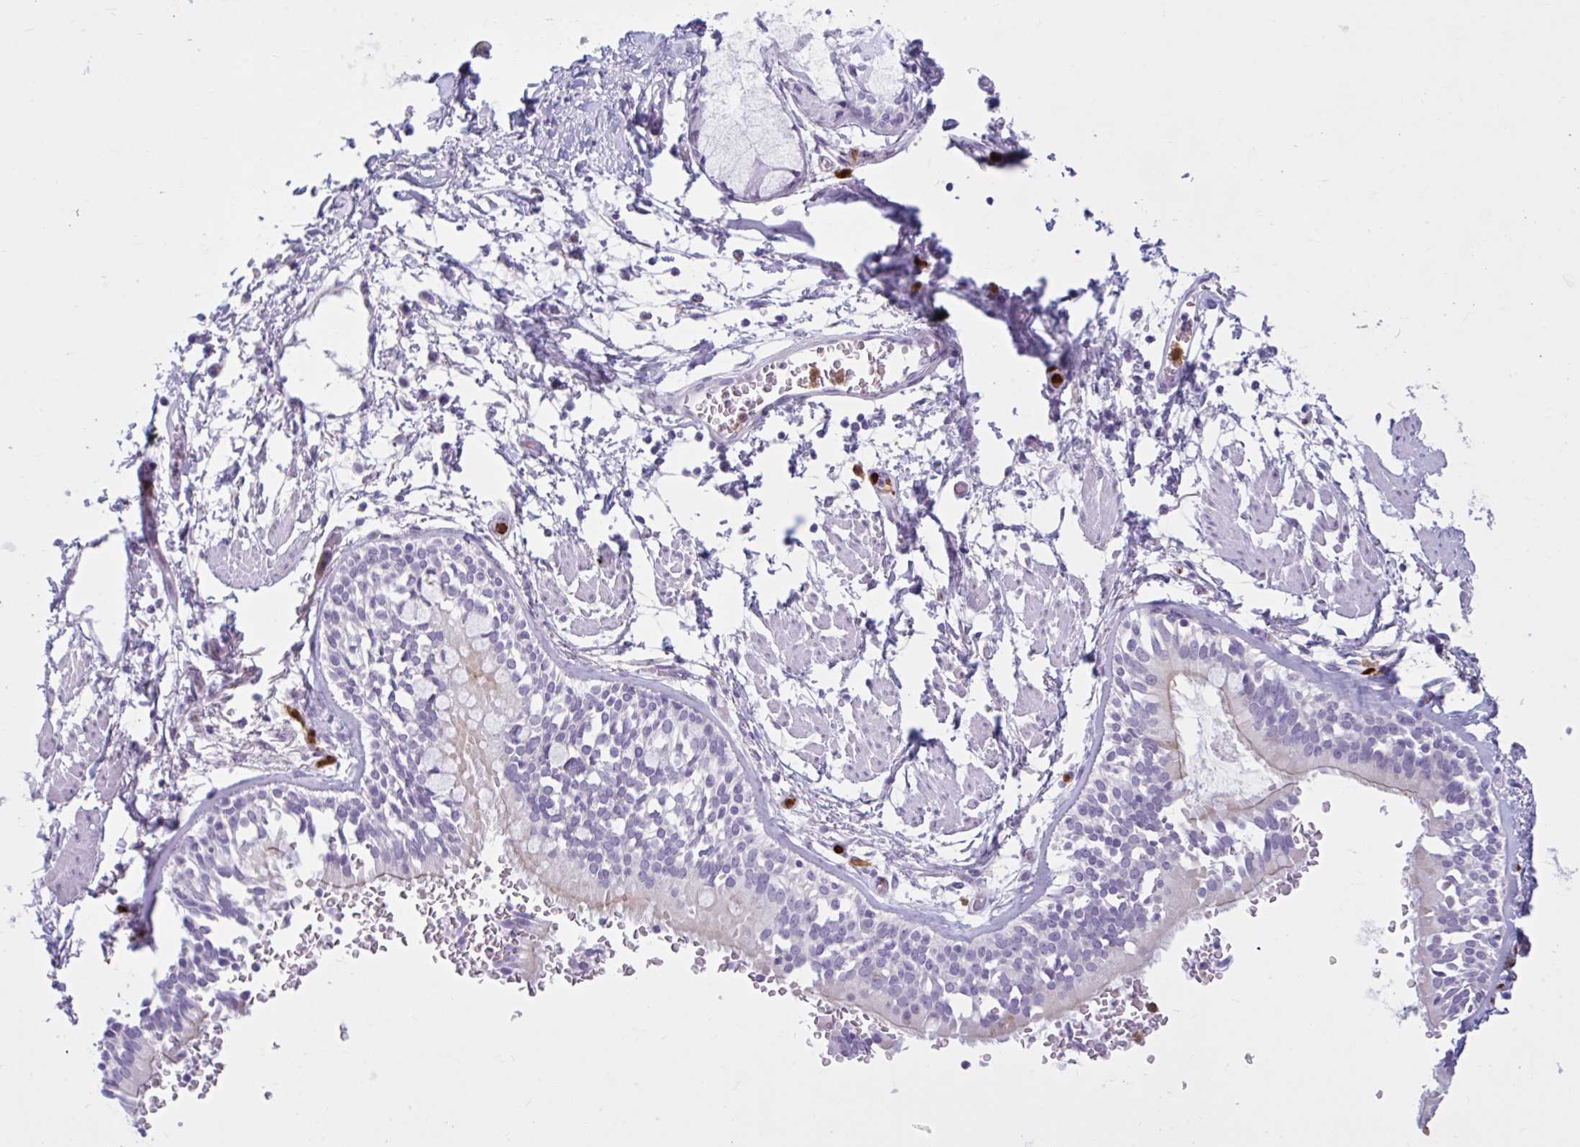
{"staining": {"intensity": "negative", "quantity": "none", "location": "none"}, "tissue": "adipose tissue", "cell_type": "Adipocytes", "image_type": "normal", "snomed": [{"axis": "morphology", "description": "Normal tissue, NOS"}, {"axis": "morphology", "description": "Degeneration, NOS"}, {"axis": "topography", "description": "Cartilage tissue"}, {"axis": "topography", "description": "Lung"}], "caption": "Adipocytes are negative for brown protein staining in unremarkable adipose tissue. (Stains: DAB (3,3'-diaminobenzidine) immunohistochemistry with hematoxylin counter stain, Microscopy: brightfield microscopy at high magnification).", "gene": "CEP120", "patient": {"sex": "female", "age": 61}}